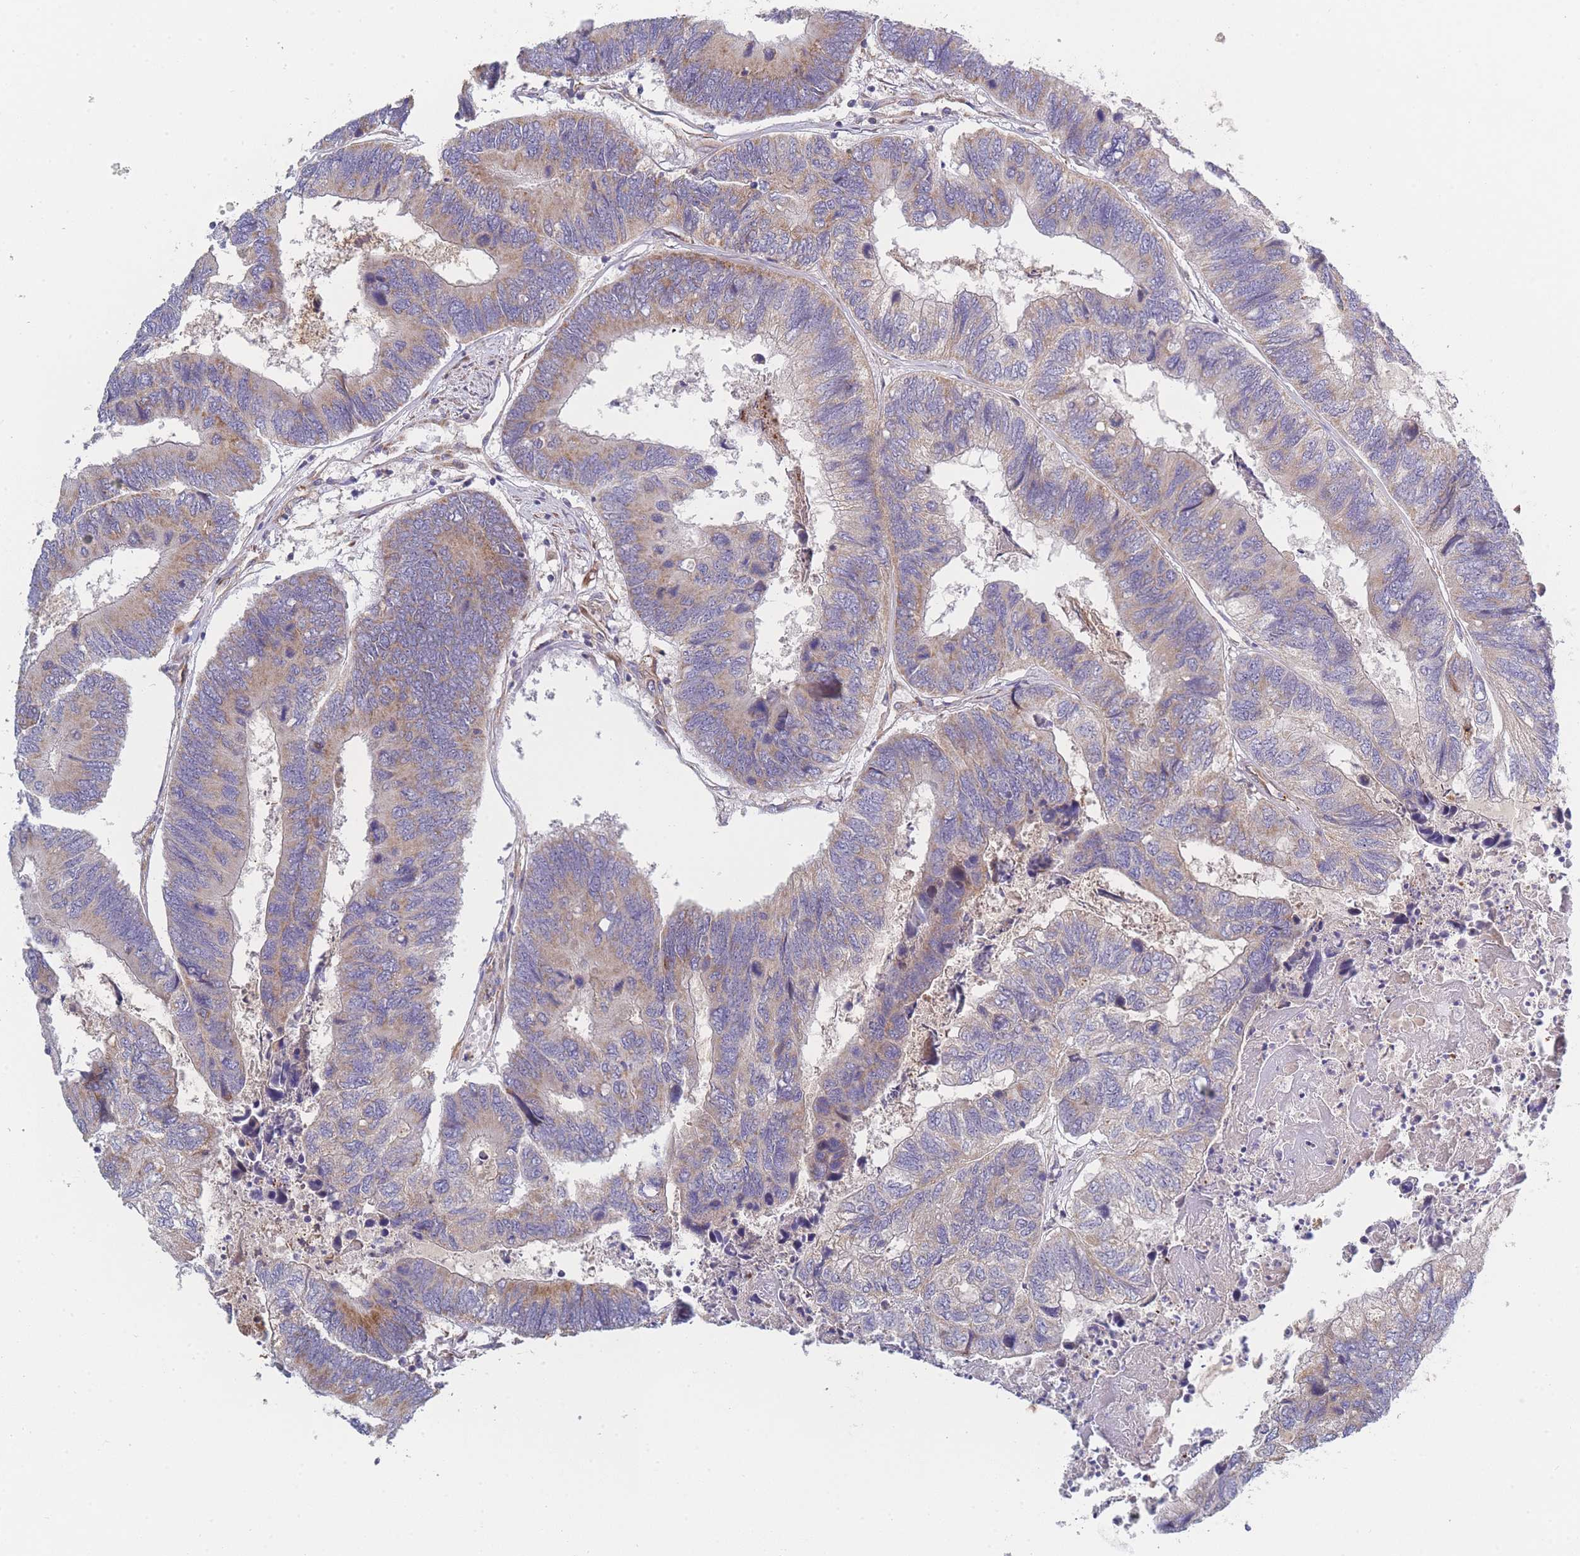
{"staining": {"intensity": "moderate", "quantity": "<25%", "location": "cytoplasmic/membranous"}, "tissue": "colorectal cancer", "cell_type": "Tumor cells", "image_type": "cancer", "snomed": [{"axis": "morphology", "description": "Adenocarcinoma, NOS"}, {"axis": "topography", "description": "Colon"}], "caption": "Immunohistochemistry (IHC) (DAB) staining of adenocarcinoma (colorectal) exhibits moderate cytoplasmic/membranous protein positivity in approximately <25% of tumor cells.", "gene": "MTRES1", "patient": {"sex": "female", "age": 67}}